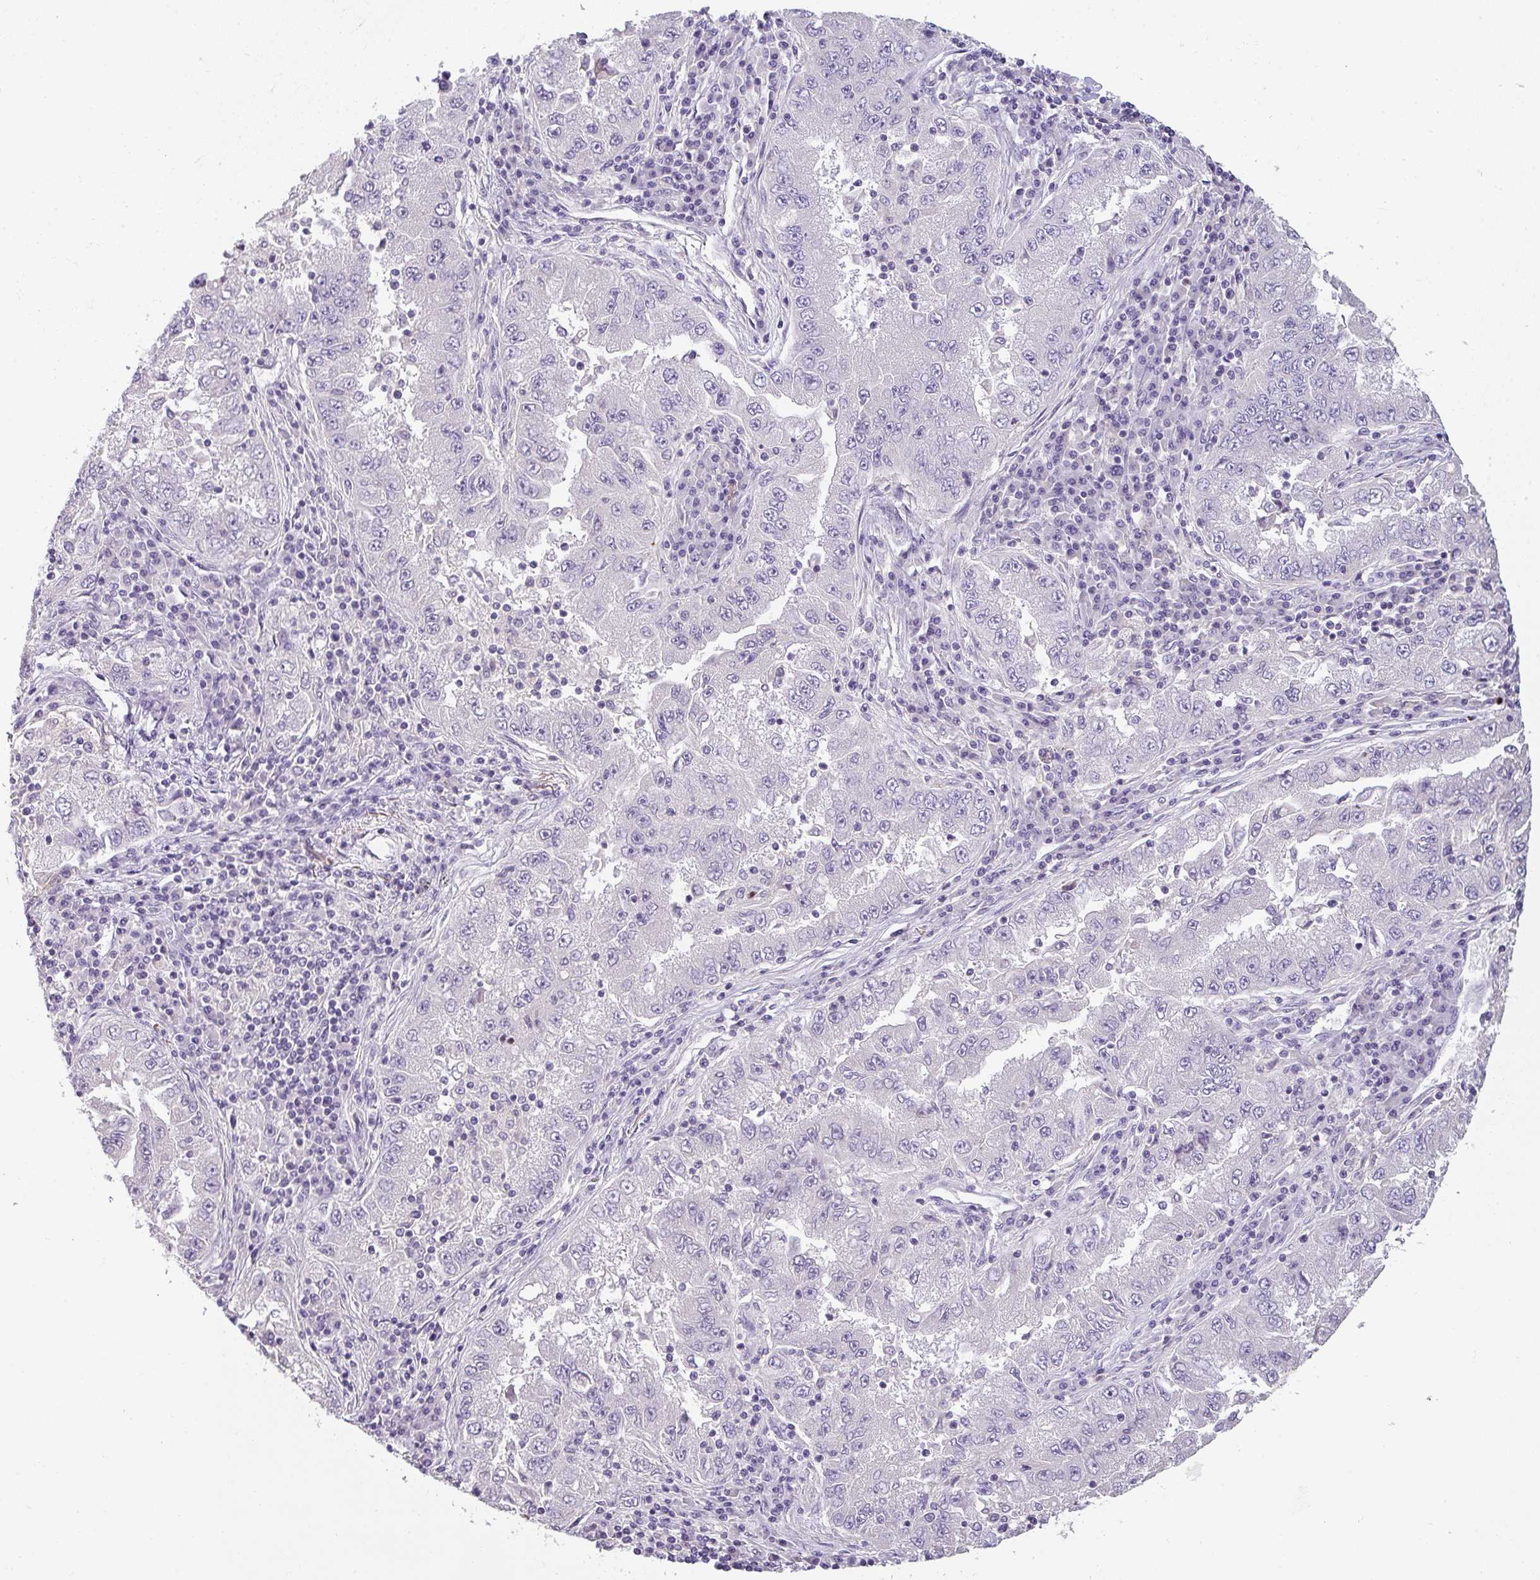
{"staining": {"intensity": "negative", "quantity": "none", "location": "none"}, "tissue": "lung cancer", "cell_type": "Tumor cells", "image_type": "cancer", "snomed": [{"axis": "morphology", "description": "Adenocarcinoma, NOS"}, {"axis": "morphology", "description": "Adenocarcinoma primary or metastatic"}, {"axis": "topography", "description": "Lung"}], "caption": "An image of lung adenocarcinoma stained for a protein demonstrates no brown staining in tumor cells. (DAB IHC visualized using brightfield microscopy, high magnification).", "gene": "C1QTNF8", "patient": {"sex": "male", "age": 74}}